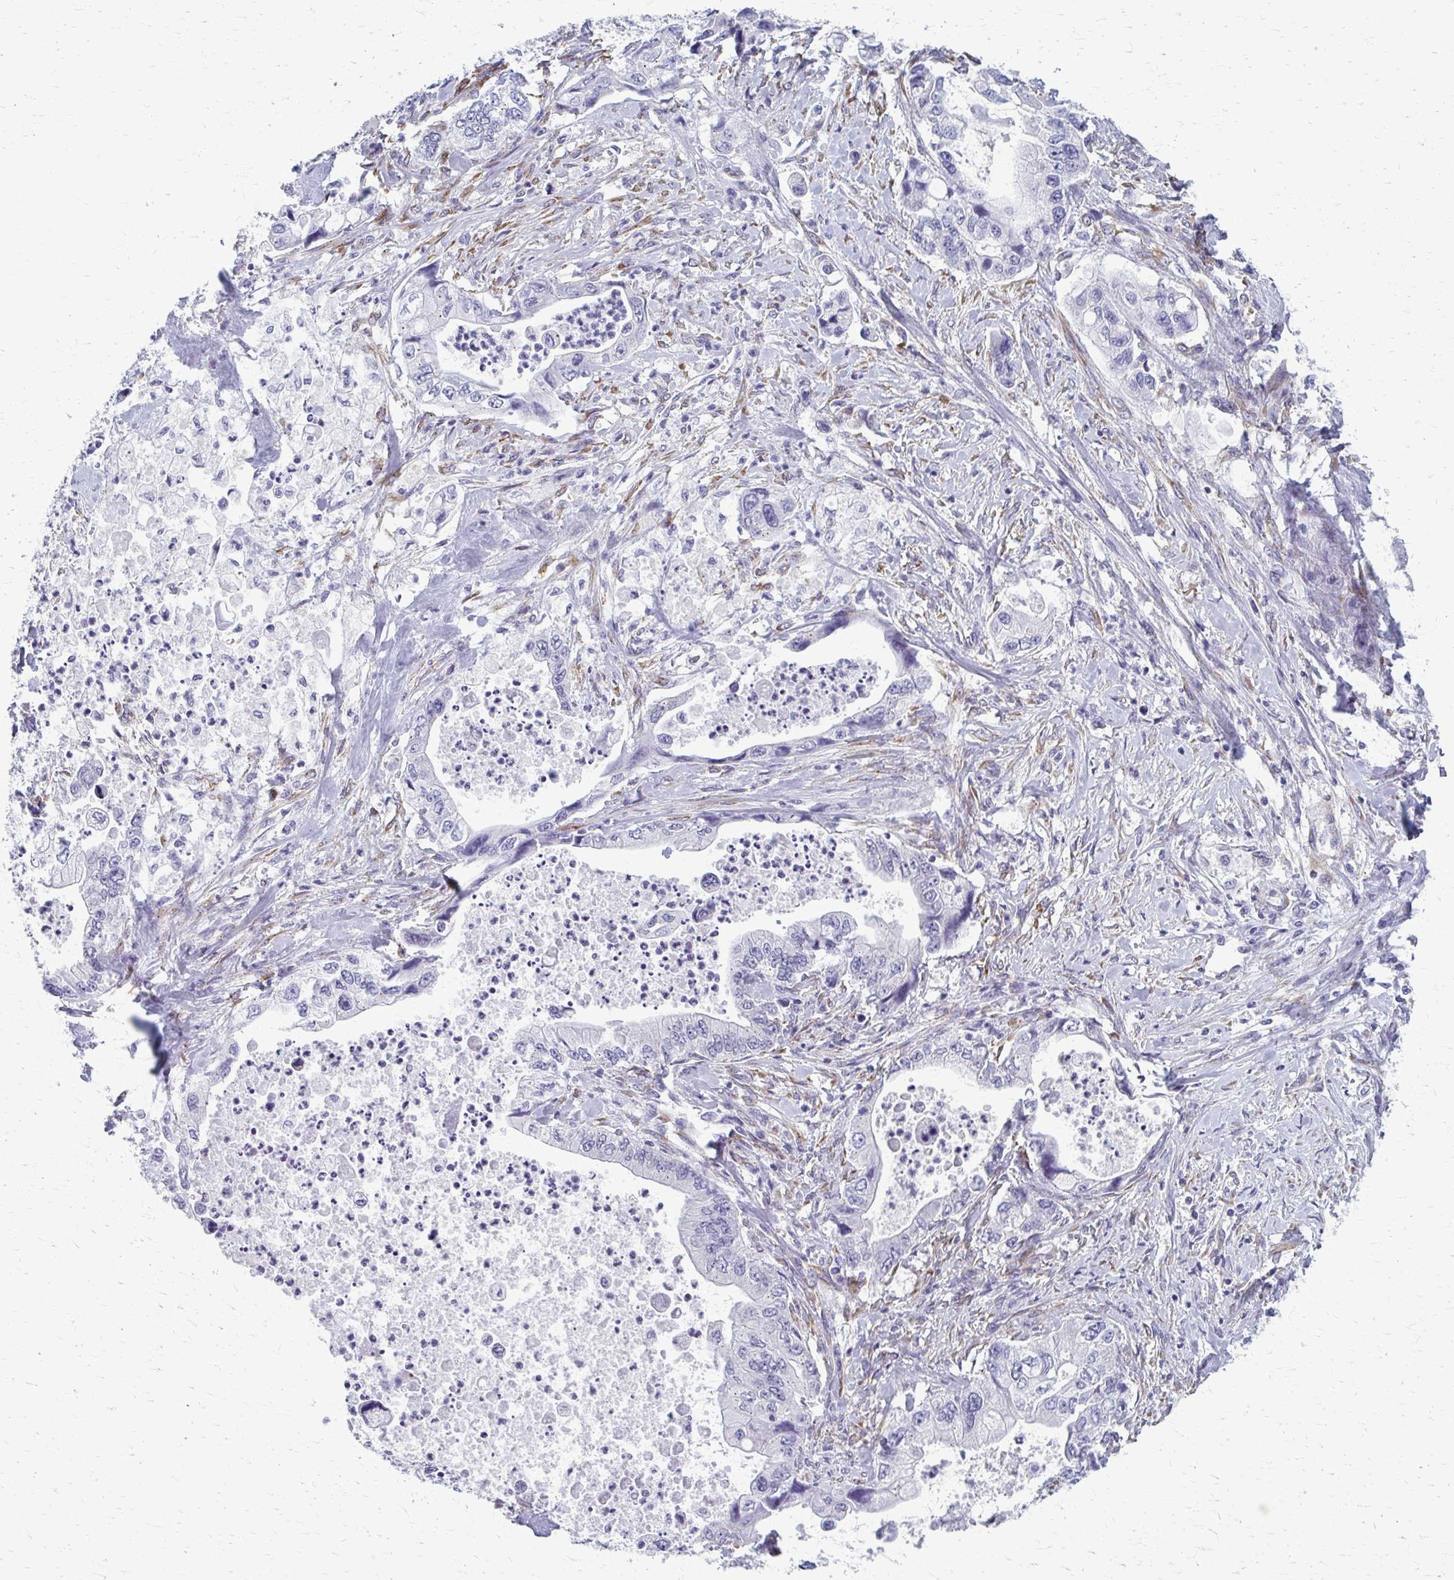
{"staining": {"intensity": "negative", "quantity": "none", "location": "none"}, "tissue": "stomach cancer", "cell_type": "Tumor cells", "image_type": "cancer", "snomed": [{"axis": "morphology", "description": "Adenocarcinoma, NOS"}, {"axis": "topography", "description": "Pancreas"}, {"axis": "topography", "description": "Stomach, upper"}], "caption": "Immunohistochemistry of adenocarcinoma (stomach) demonstrates no positivity in tumor cells. (DAB immunohistochemistry (IHC) with hematoxylin counter stain).", "gene": "DEPP1", "patient": {"sex": "male", "age": 77}}